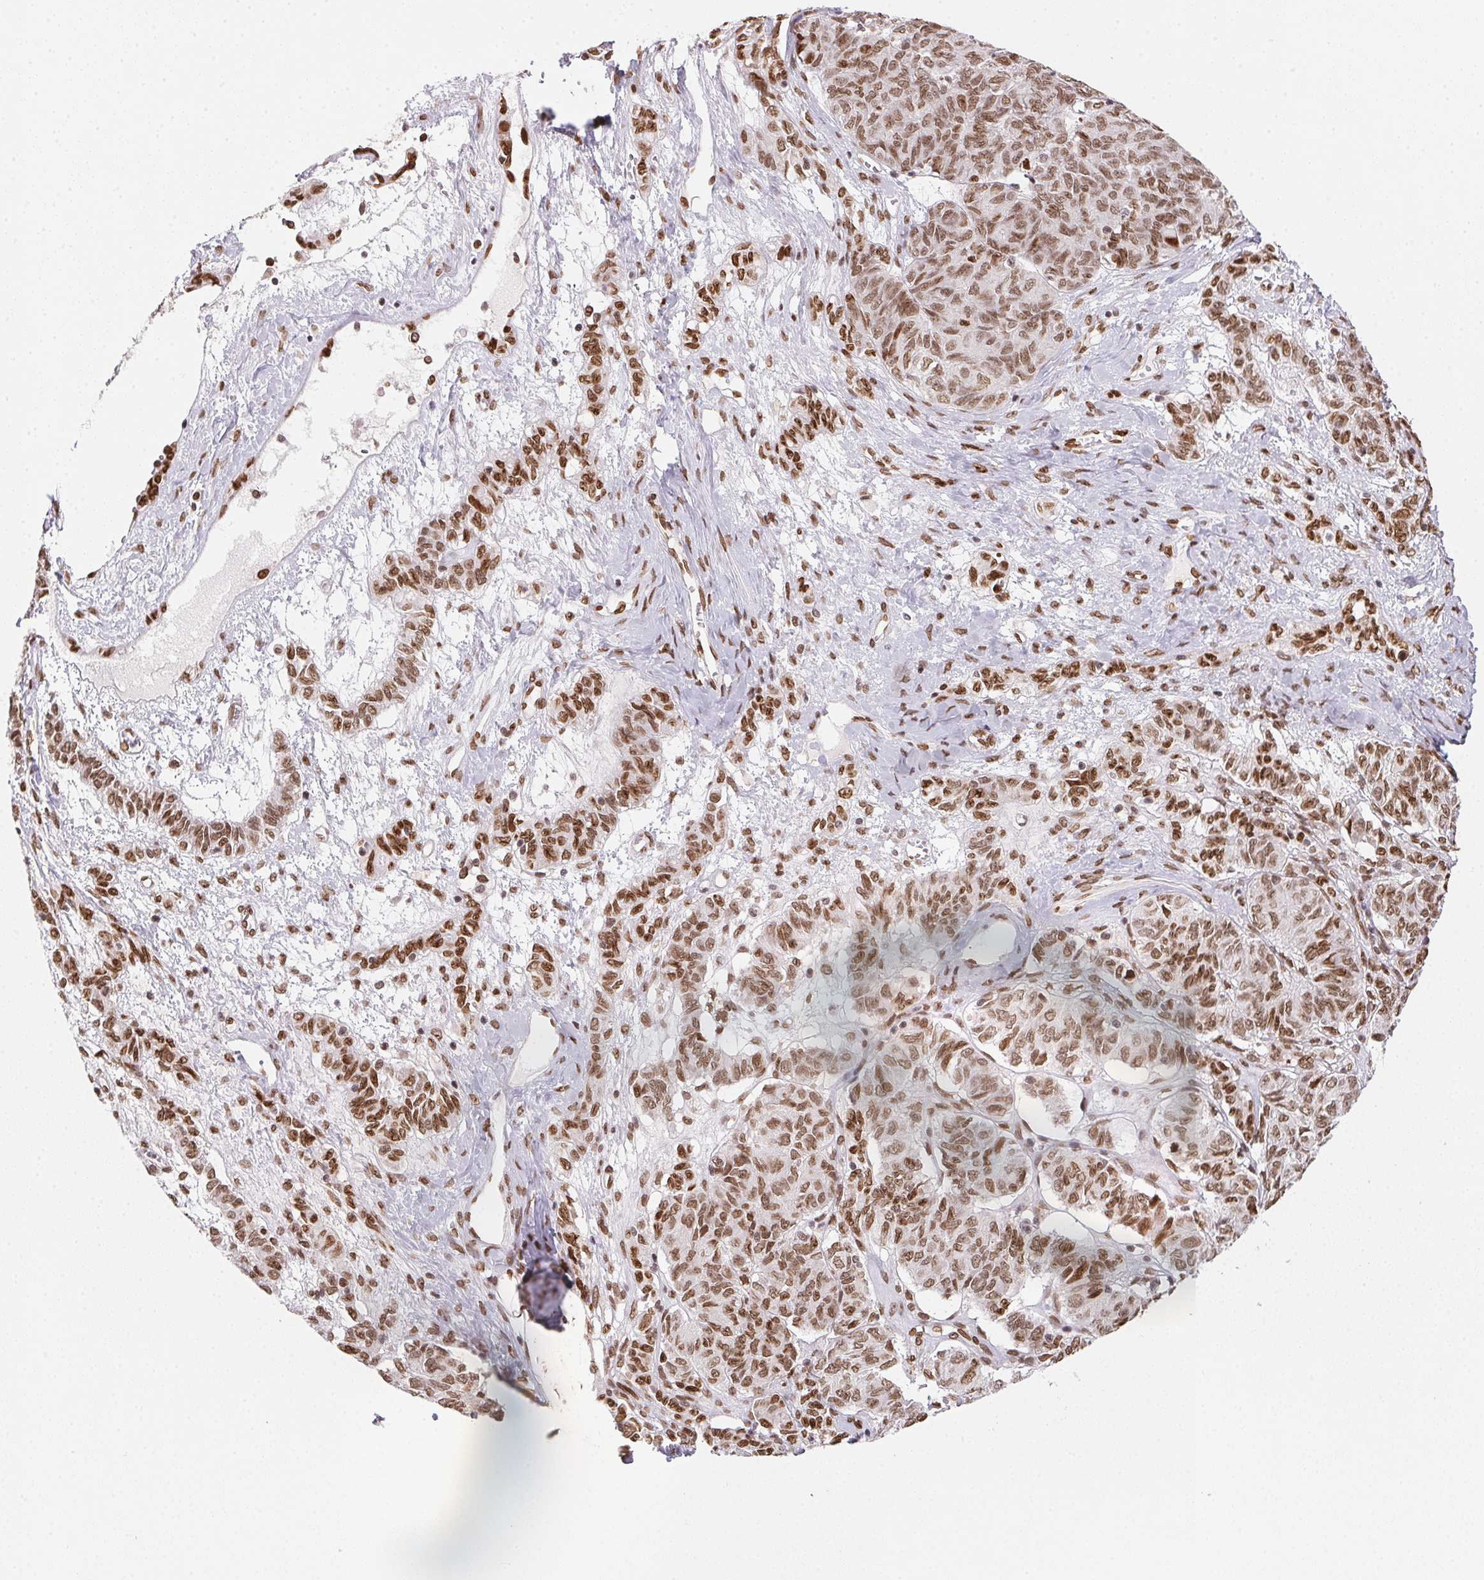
{"staining": {"intensity": "strong", "quantity": ">75%", "location": "nuclear"}, "tissue": "ovarian cancer", "cell_type": "Tumor cells", "image_type": "cancer", "snomed": [{"axis": "morphology", "description": "Carcinoma, endometroid"}, {"axis": "topography", "description": "Ovary"}], "caption": "Ovarian endometroid carcinoma stained with DAB IHC demonstrates high levels of strong nuclear expression in about >75% of tumor cells. Using DAB (brown) and hematoxylin (blue) stains, captured at high magnification using brightfield microscopy.", "gene": "SAP30BP", "patient": {"sex": "female", "age": 80}}